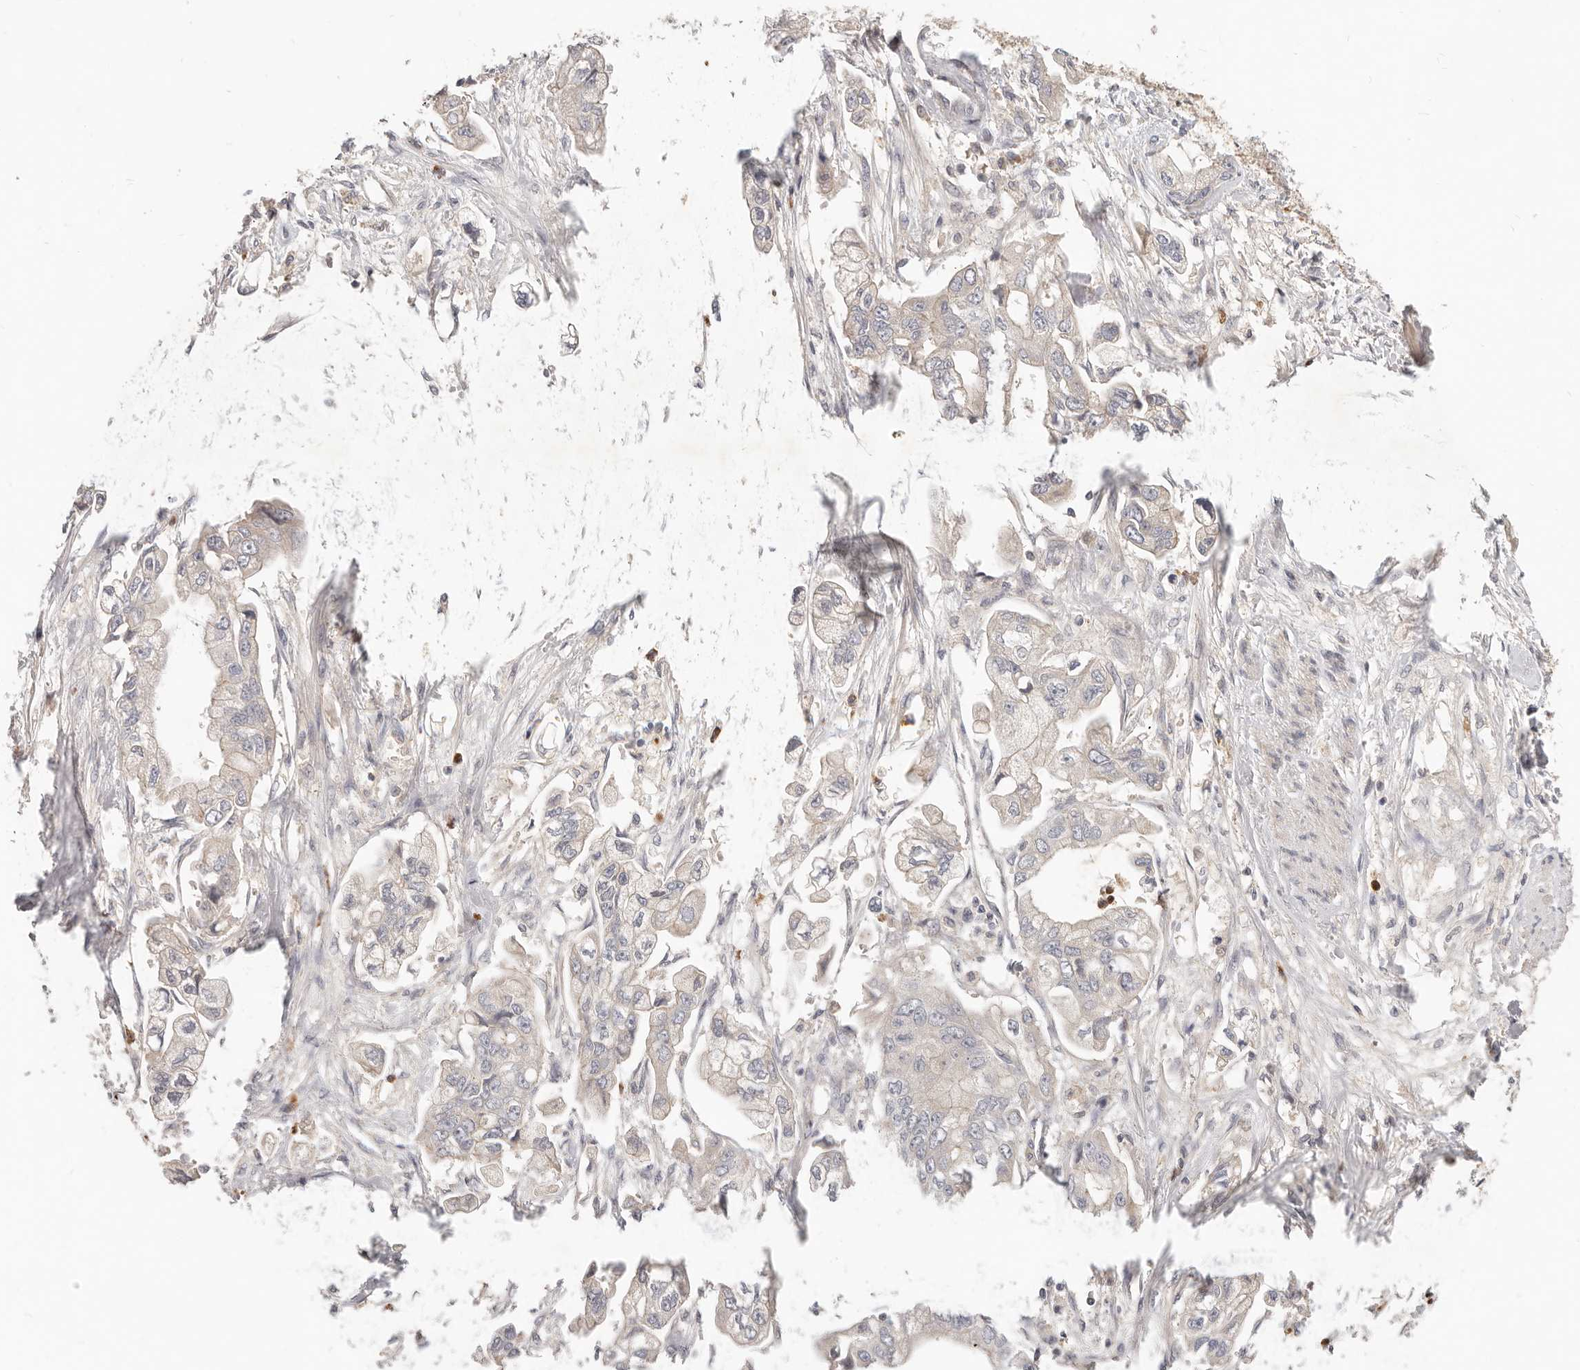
{"staining": {"intensity": "weak", "quantity": "<25%", "location": "cytoplasmic/membranous"}, "tissue": "stomach cancer", "cell_type": "Tumor cells", "image_type": "cancer", "snomed": [{"axis": "morphology", "description": "Adenocarcinoma, NOS"}, {"axis": "topography", "description": "Stomach"}], "caption": "High power microscopy photomicrograph of an IHC histopathology image of stomach adenocarcinoma, revealing no significant staining in tumor cells.", "gene": "USP49", "patient": {"sex": "male", "age": 62}}